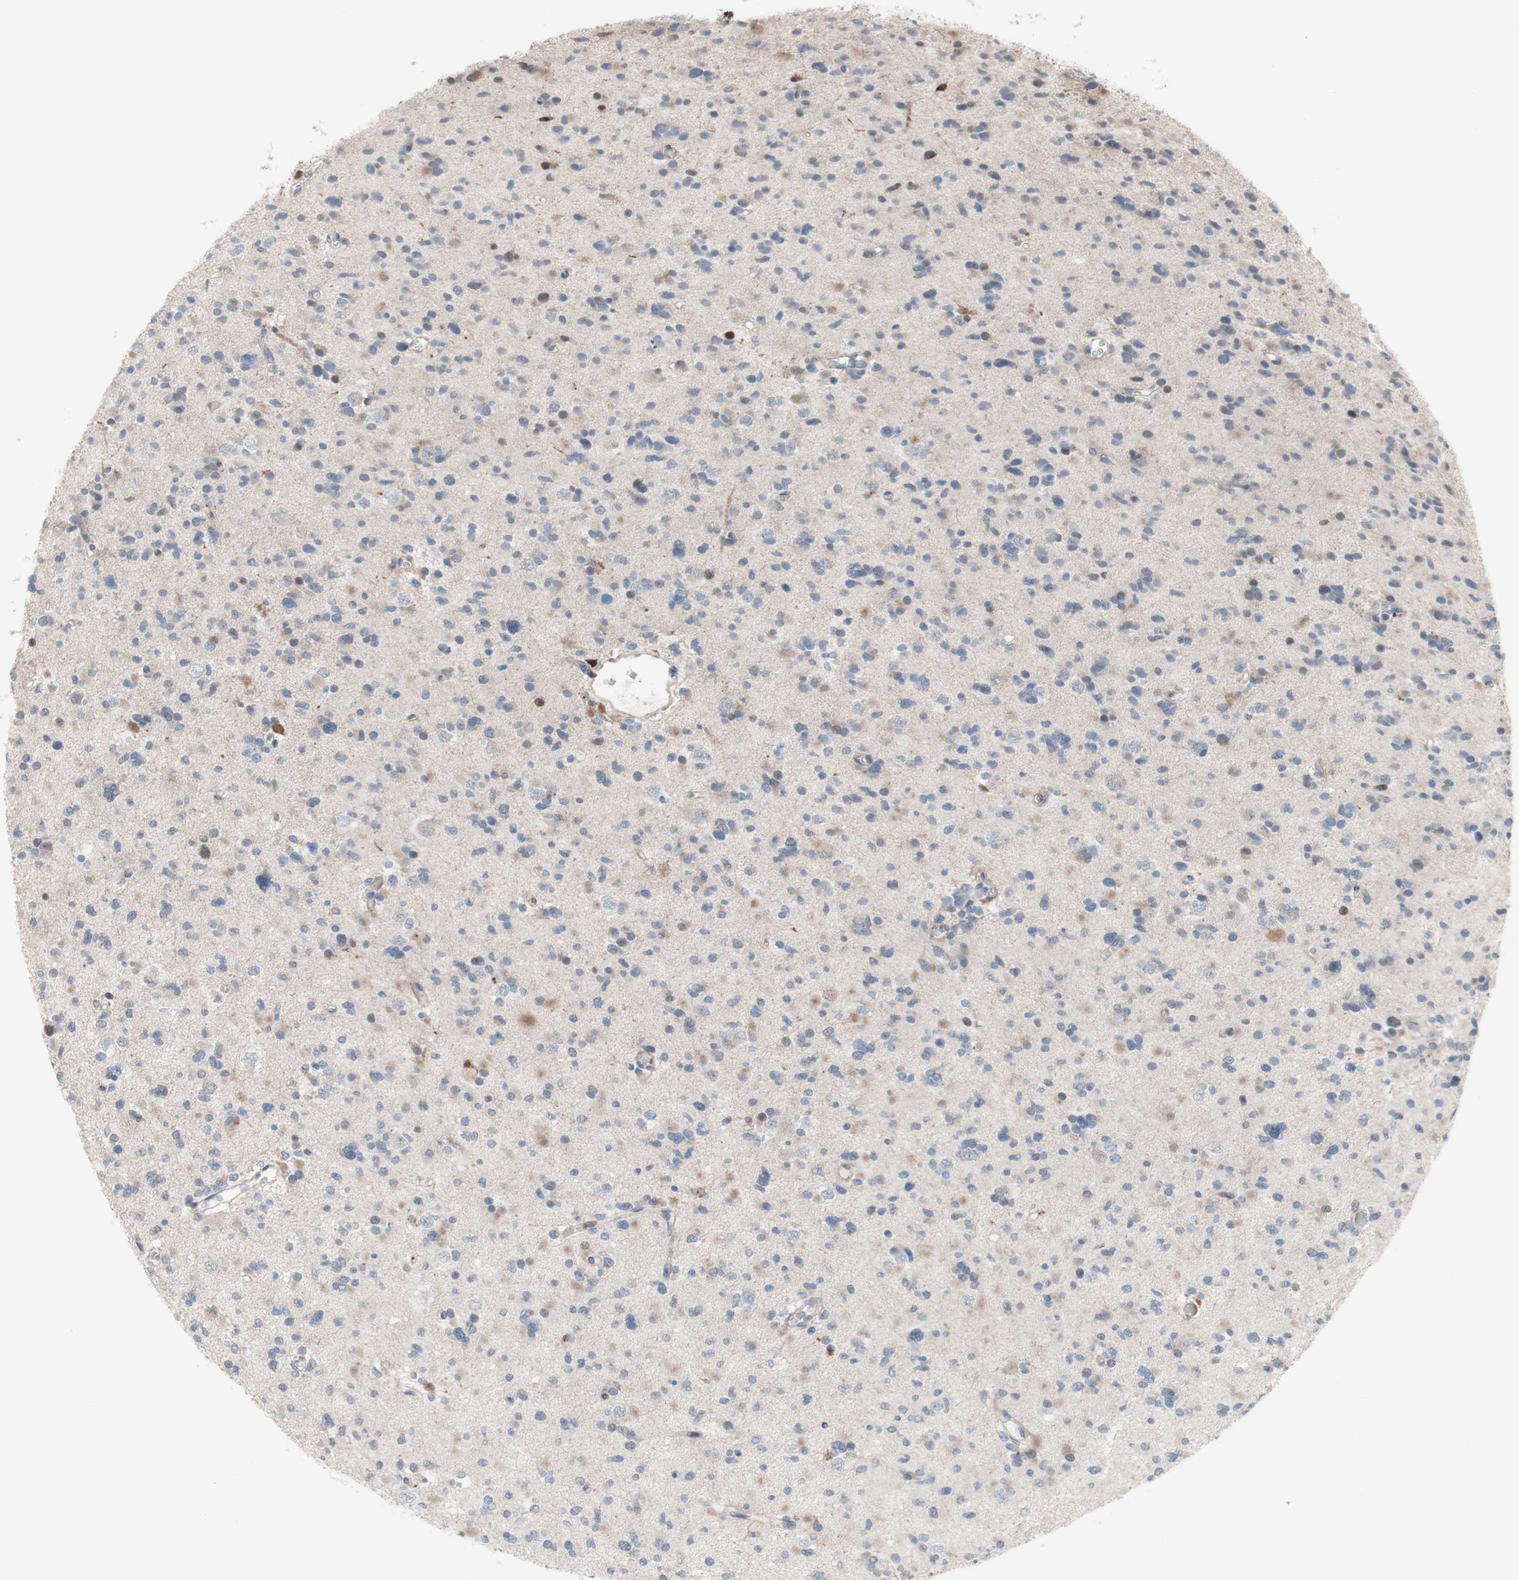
{"staining": {"intensity": "weak", "quantity": "<25%", "location": "cytoplasmic/membranous"}, "tissue": "glioma", "cell_type": "Tumor cells", "image_type": "cancer", "snomed": [{"axis": "morphology", "description": "Glioma, malignant, Low grade"}, {"axis": "topography", "description": "Brain"}], "caption": "Immunohistochemistry of human malignant glioma (low-grade) reveals no positivity in tumor cells.", "gene": "PHTF2", "patient": {"sex": "female", "age": 22}}